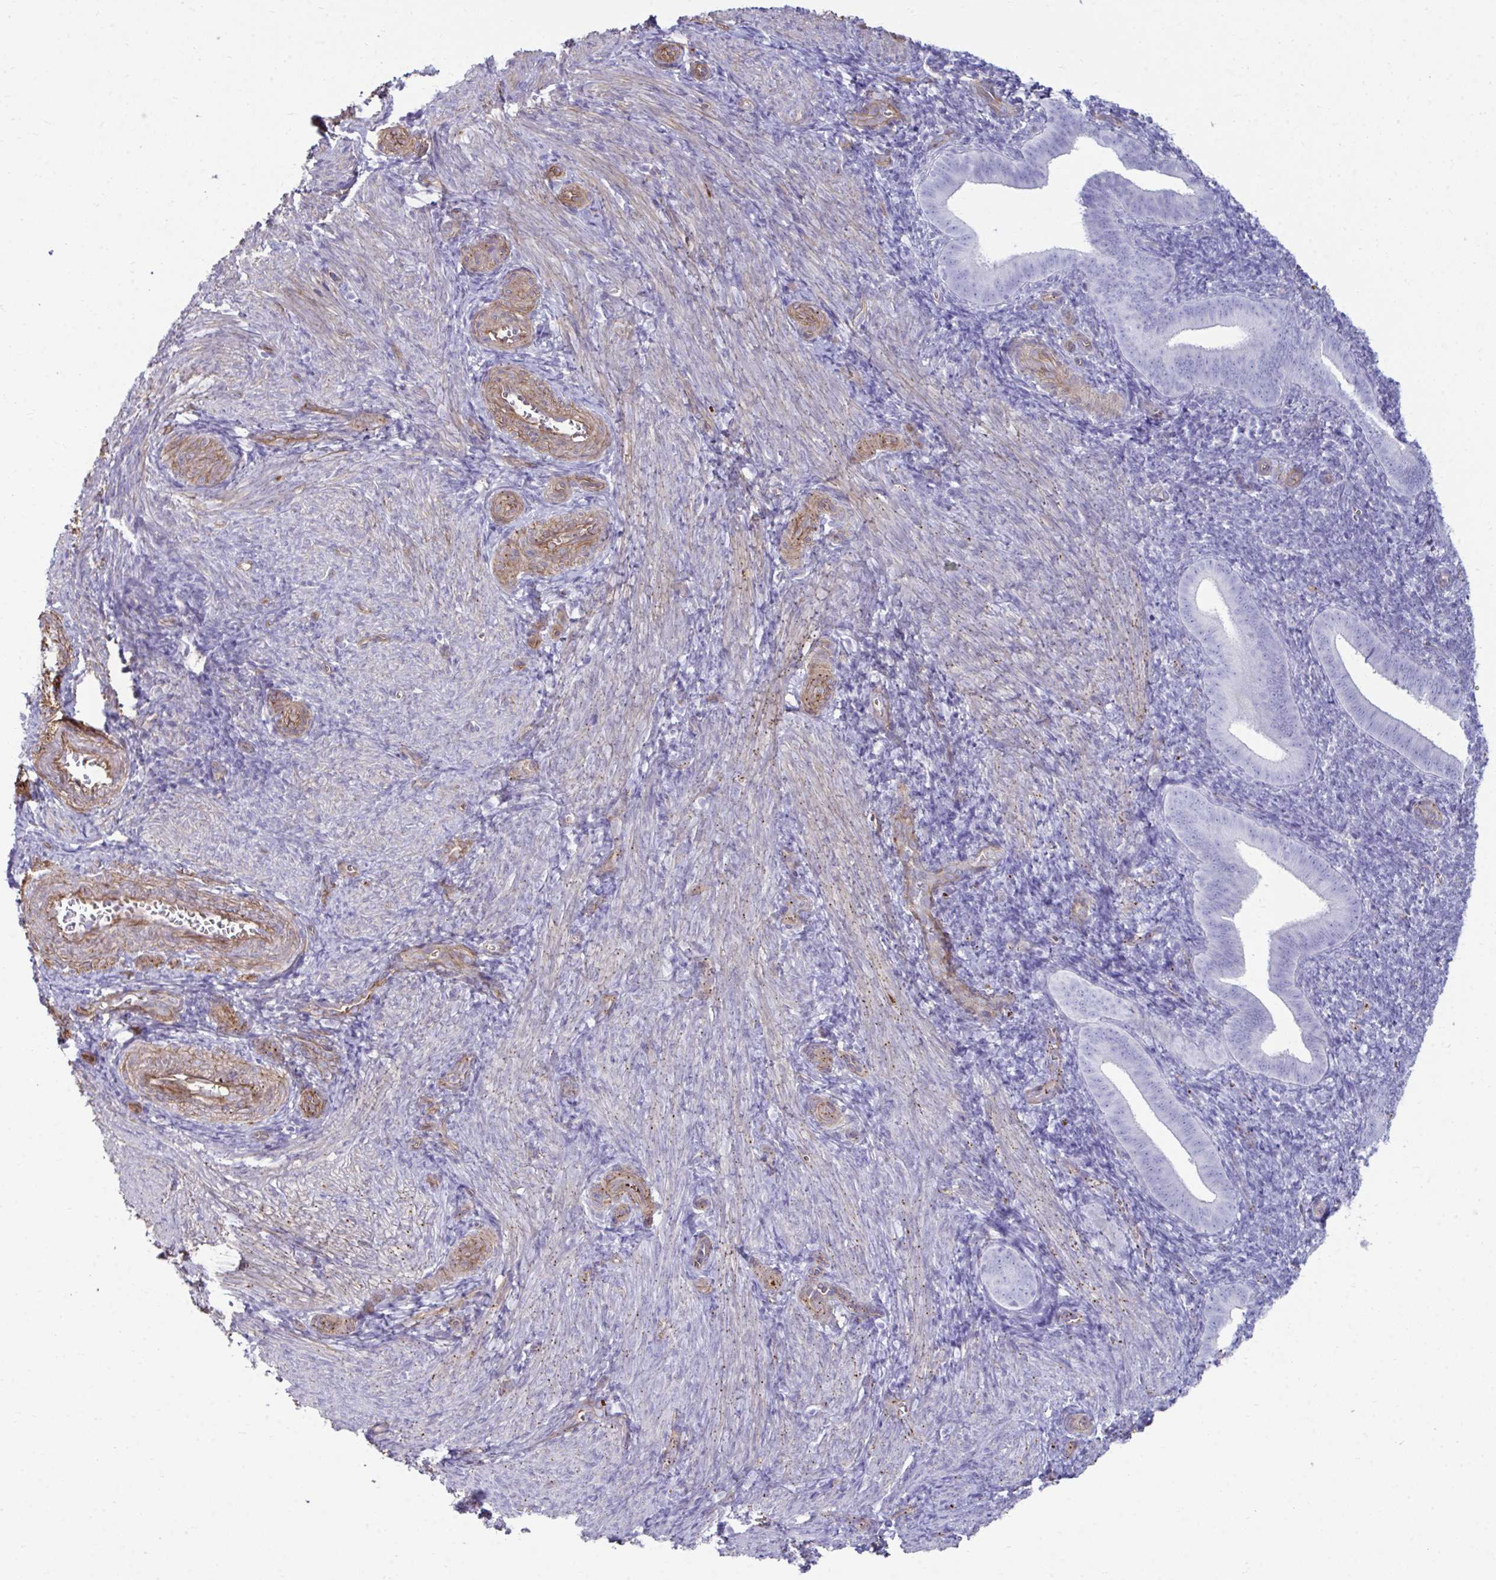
{"staining": {"intensity": "negative", "quantity": "none", "location": "none"}, "tissue": "endometrium", "cell_type": "Cells in endometrial stroma", "image_type": "normal", "snomed": [{"axis": "morphology", "description": "Normal tissue, NOS"}, {"axis": "topography", "description": "Endometrium"}], "caption": "Cells in endometrial stroma are negative for protein expression in normal human endometrium. The staining is performed using DAB (3,3'-diaminobenzidine) brown chromogen with nuclei counter-stained in using hematoxylin.", "gene": "UBL3", "patient": {"sex": "female", "age": 25}}